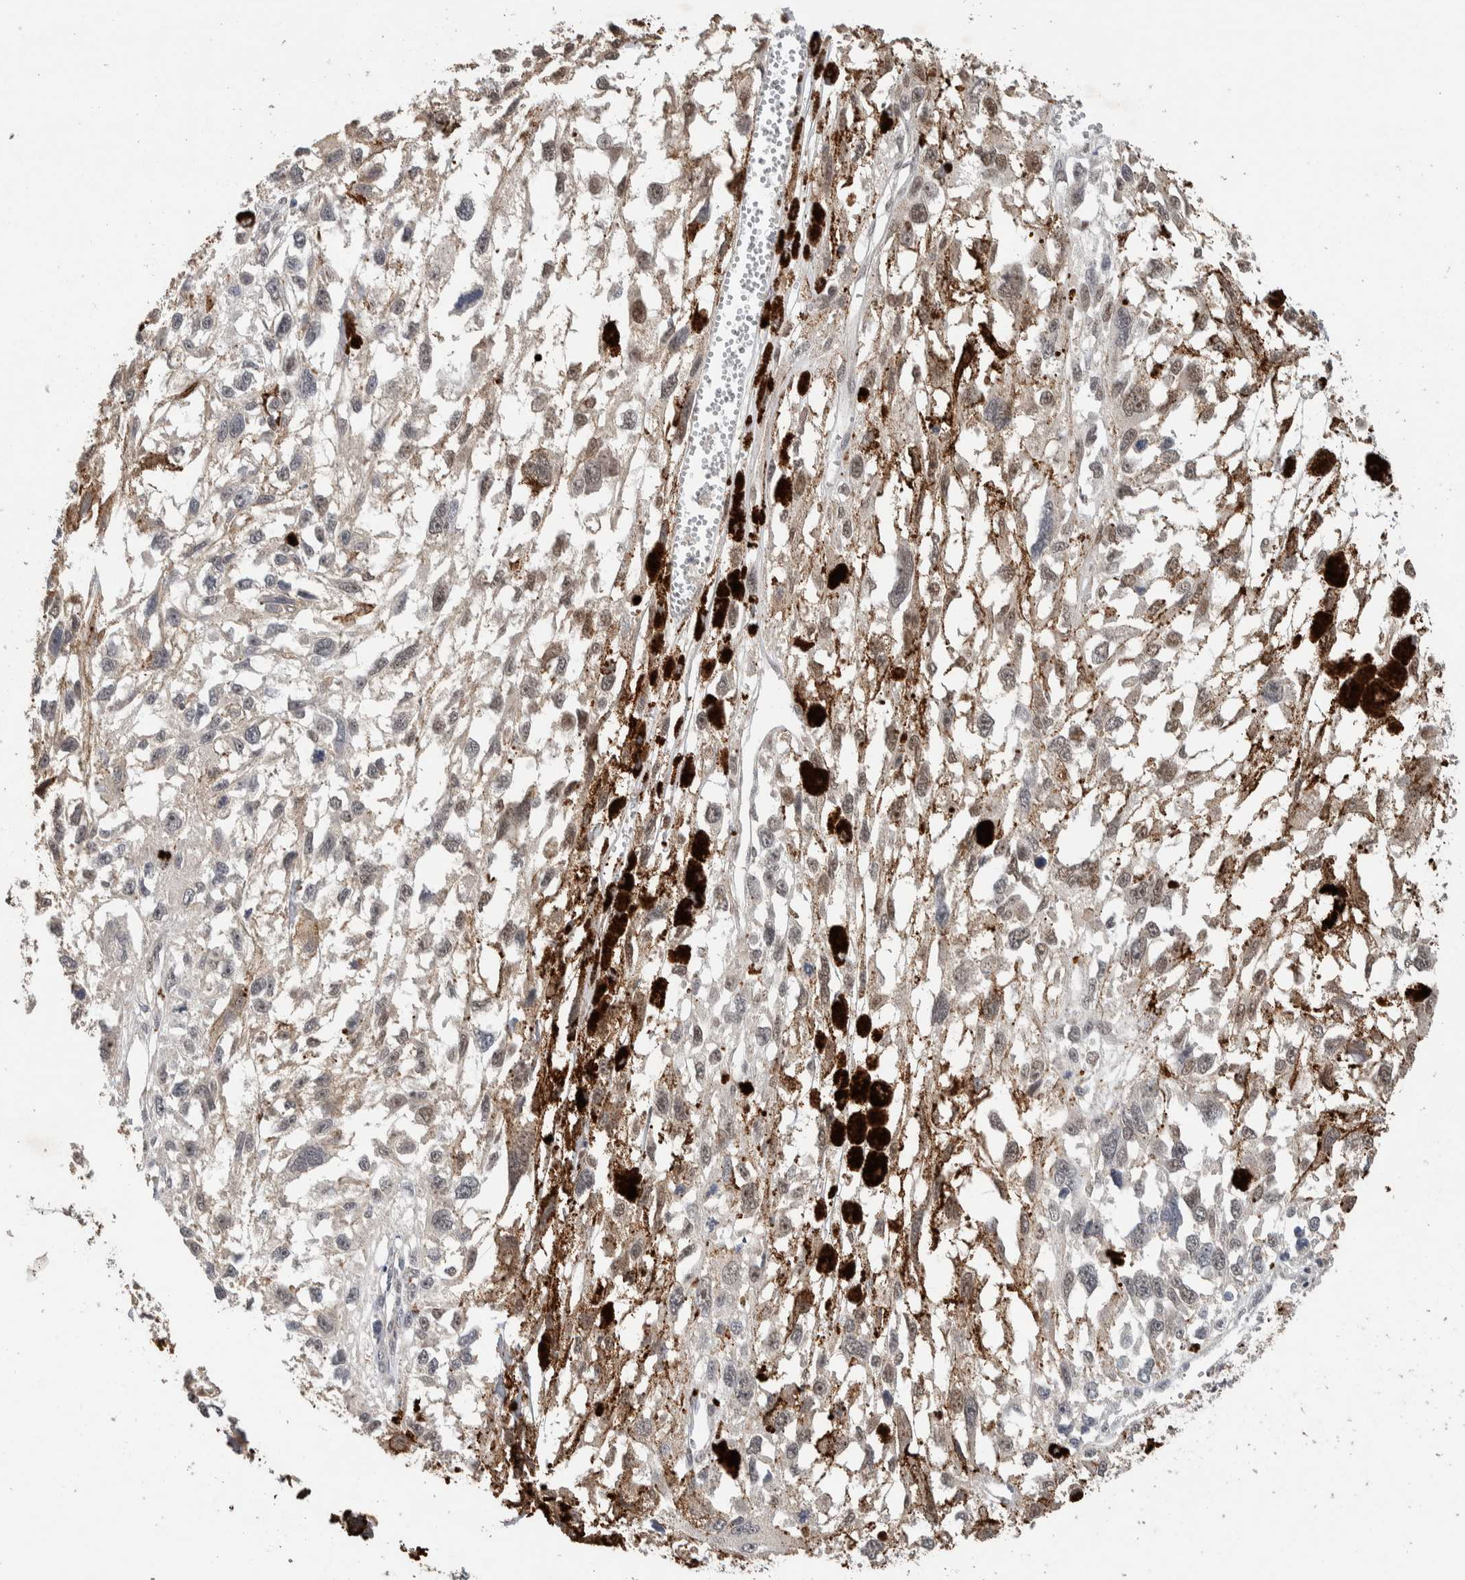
{"staining": {"intensity": "weak", "quantity": "<25%", "location": "nuclear"}, "tissue": "melanoma", "cell_type": "Tumor cells", "image_type": "cancer", "snomed": [{"axis": "morphology", "description": "Malignant melanoma, Metastatic site"}, {"axis": "topography", "description": "Lymph node"}], "caption": "Tumor cells are negative for protein expression in human melanoma.", "gene": "CYSRT1", "patient": {"sex": "male", "age": 59}}